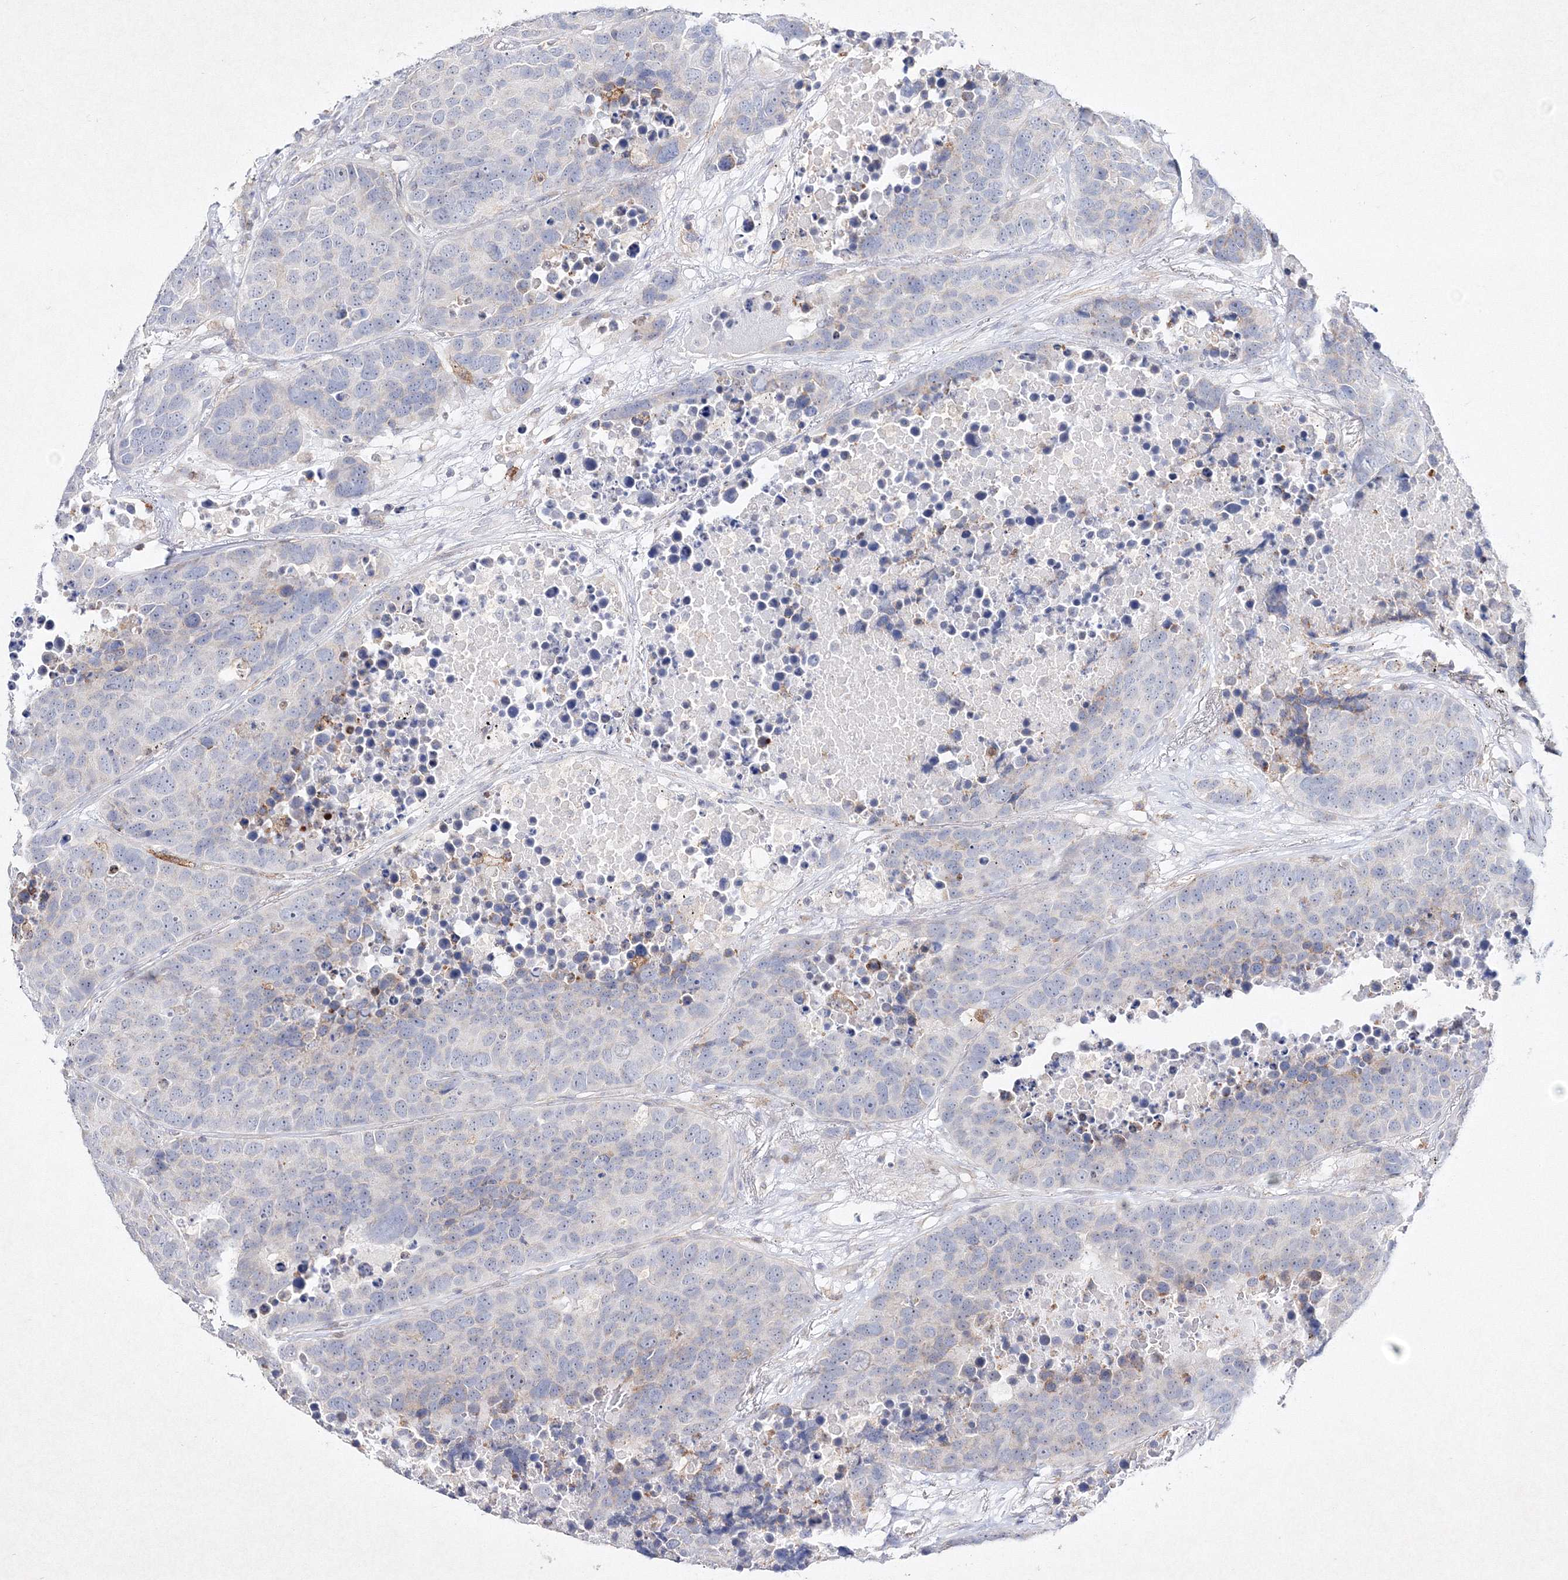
{"staining": {"intensity": "negative", "quantity": "none", "location": "none"}, "tissue": "carcinoid", "cell_type": "Tumor cells", "image_type": "cancer", "snomed": [{"axis": "morphology", "description": "Carcinoid, malignant, NOS"}, {"axis": "topography", "description": "Lung"}], "caption": "Immunohistochemistry (IHC) photomicrograph of human malignant carcinoid stained for a protein (brown), which shows no expression in tumor cells. (DAB (3,3'-diaminobenzidine) immunohistochemistry (IHC) visualized using brightfield microscopy, high magnification).", "gene": "HCST", "patient": {"sex": "male", "age": 60}}